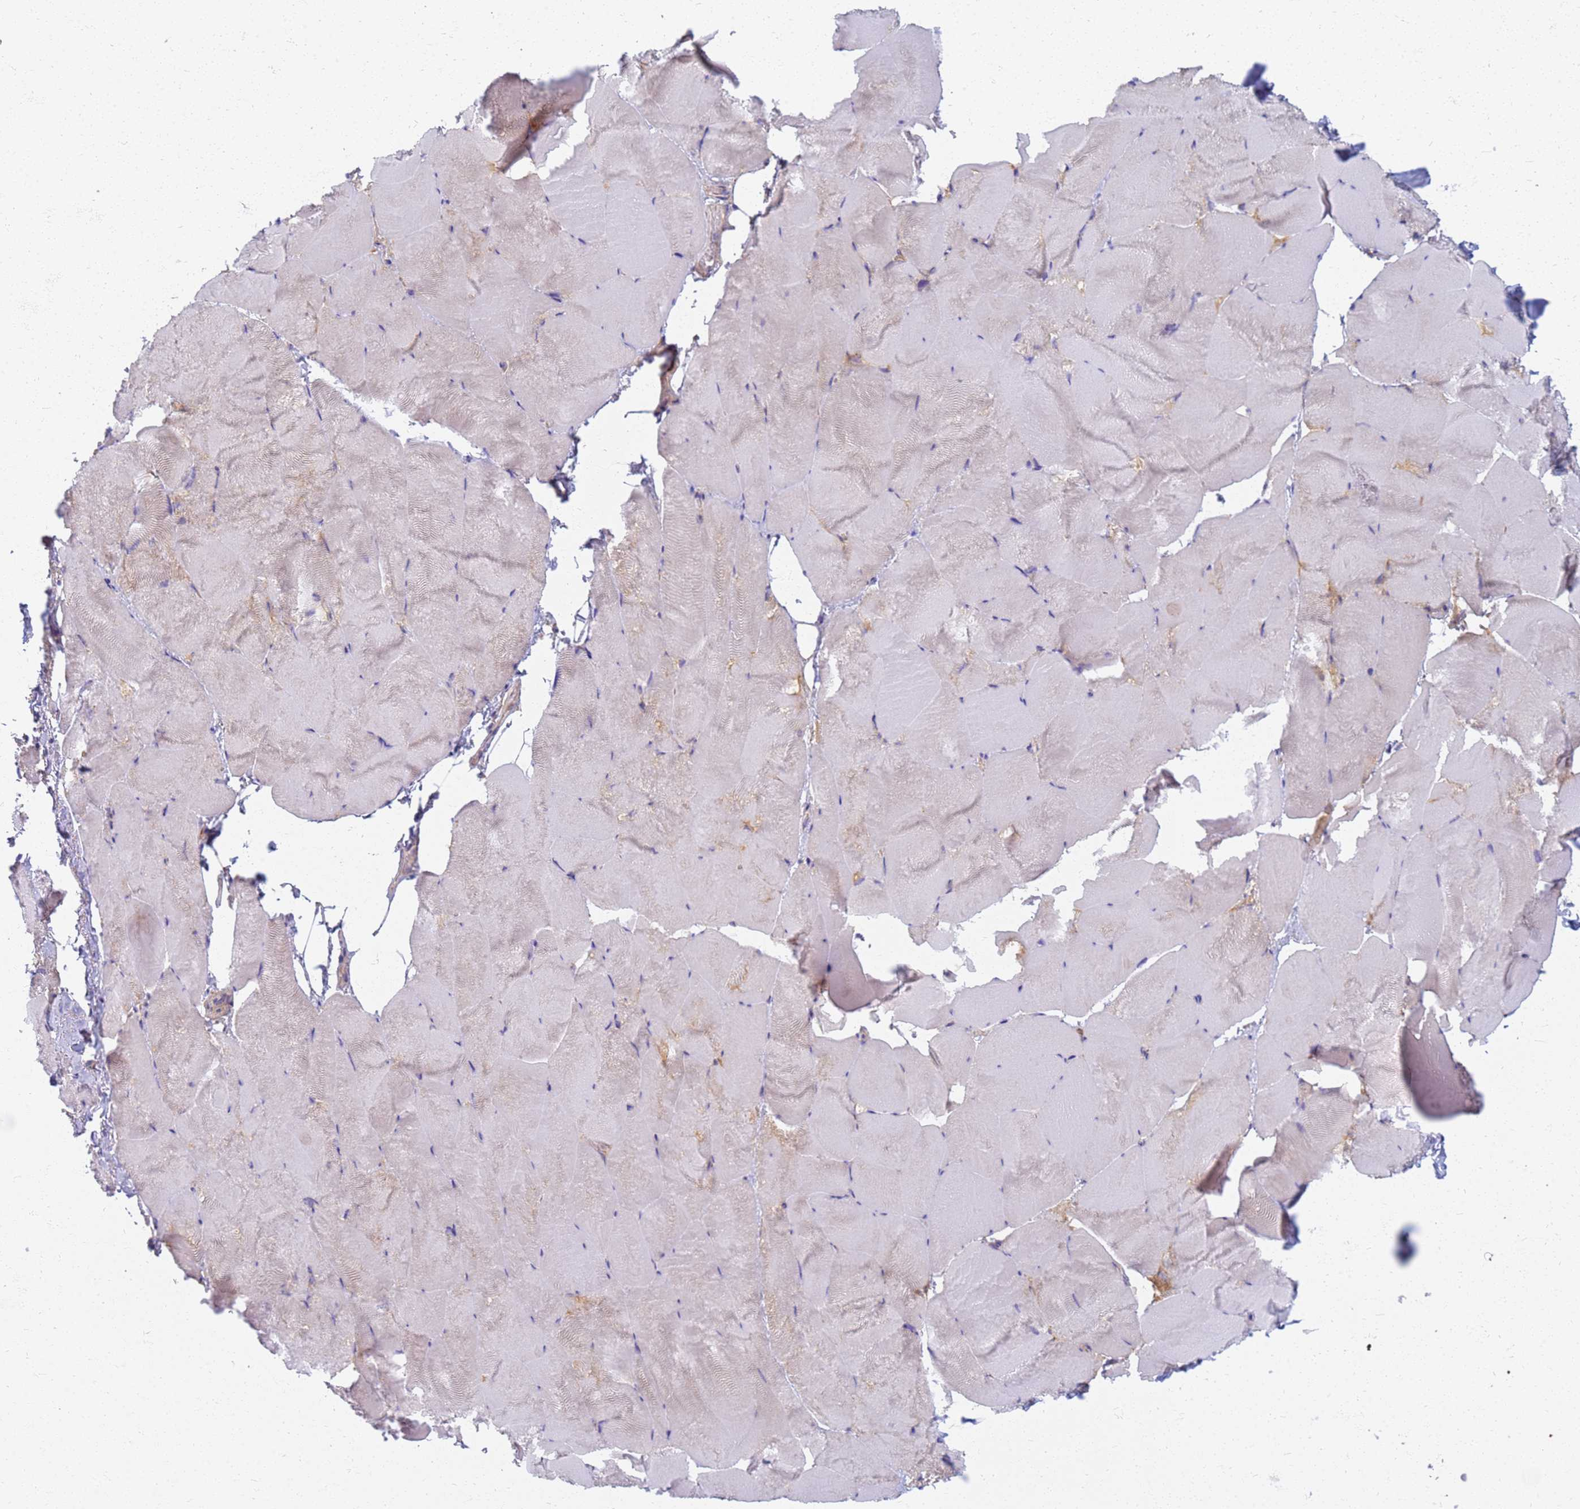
{"staining": {"intensity": "negative", "quantity": "none", "location": "none"}, "tissue": "skeletal muscle", "cell_type": "Myocytes", "image_type": "normal", "snomed": [{"axis": "morphology", "description": "Normal tissue, NOS"}, {"axis": "topography", "description": "Skeletal muscle"}], "caption": "Human skeletal muscle stained for a protein using IHC exhibits no staining in myocytes.", "gene": "EEA1", "patient": {"sex": "female", "age": 64}}